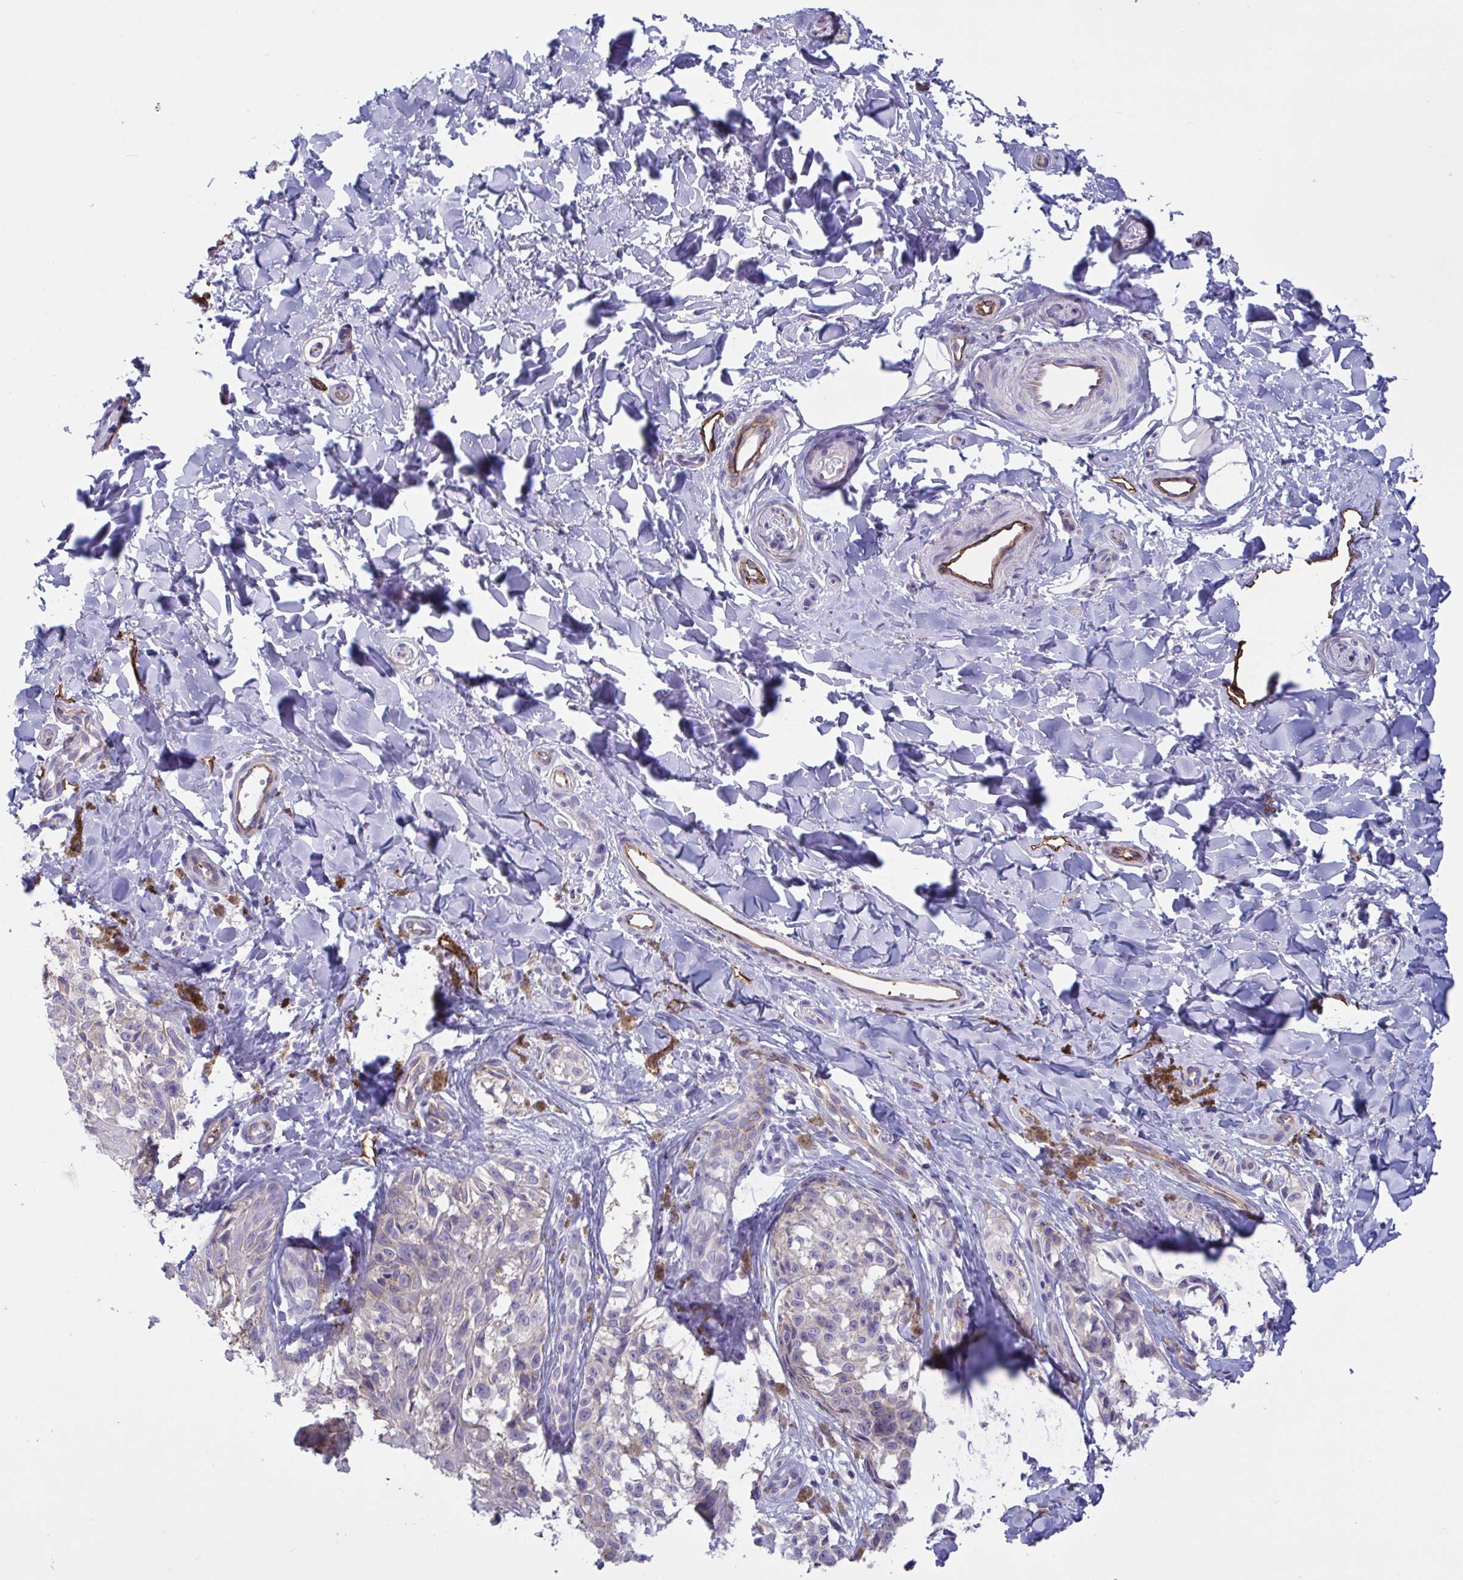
{"staining": {"intensity": "negative", "quantity": "none", "location": "none"}, "tissue": "melanoma", "cell_type": "Tumor cells", "image_type": "cancer", "snomed": [{"axis": "morphology", "description": "Malignant melanoma, NOS"}, {"axis": "topography", "description": "Skin"}], "caption": "IHC photomicrograph of melanoma stained for a protein (brown), which demonstrates no positivity in tumor cells.", "gene": "RPL22L1", "patient": {"sex": "female", "age": 65}}